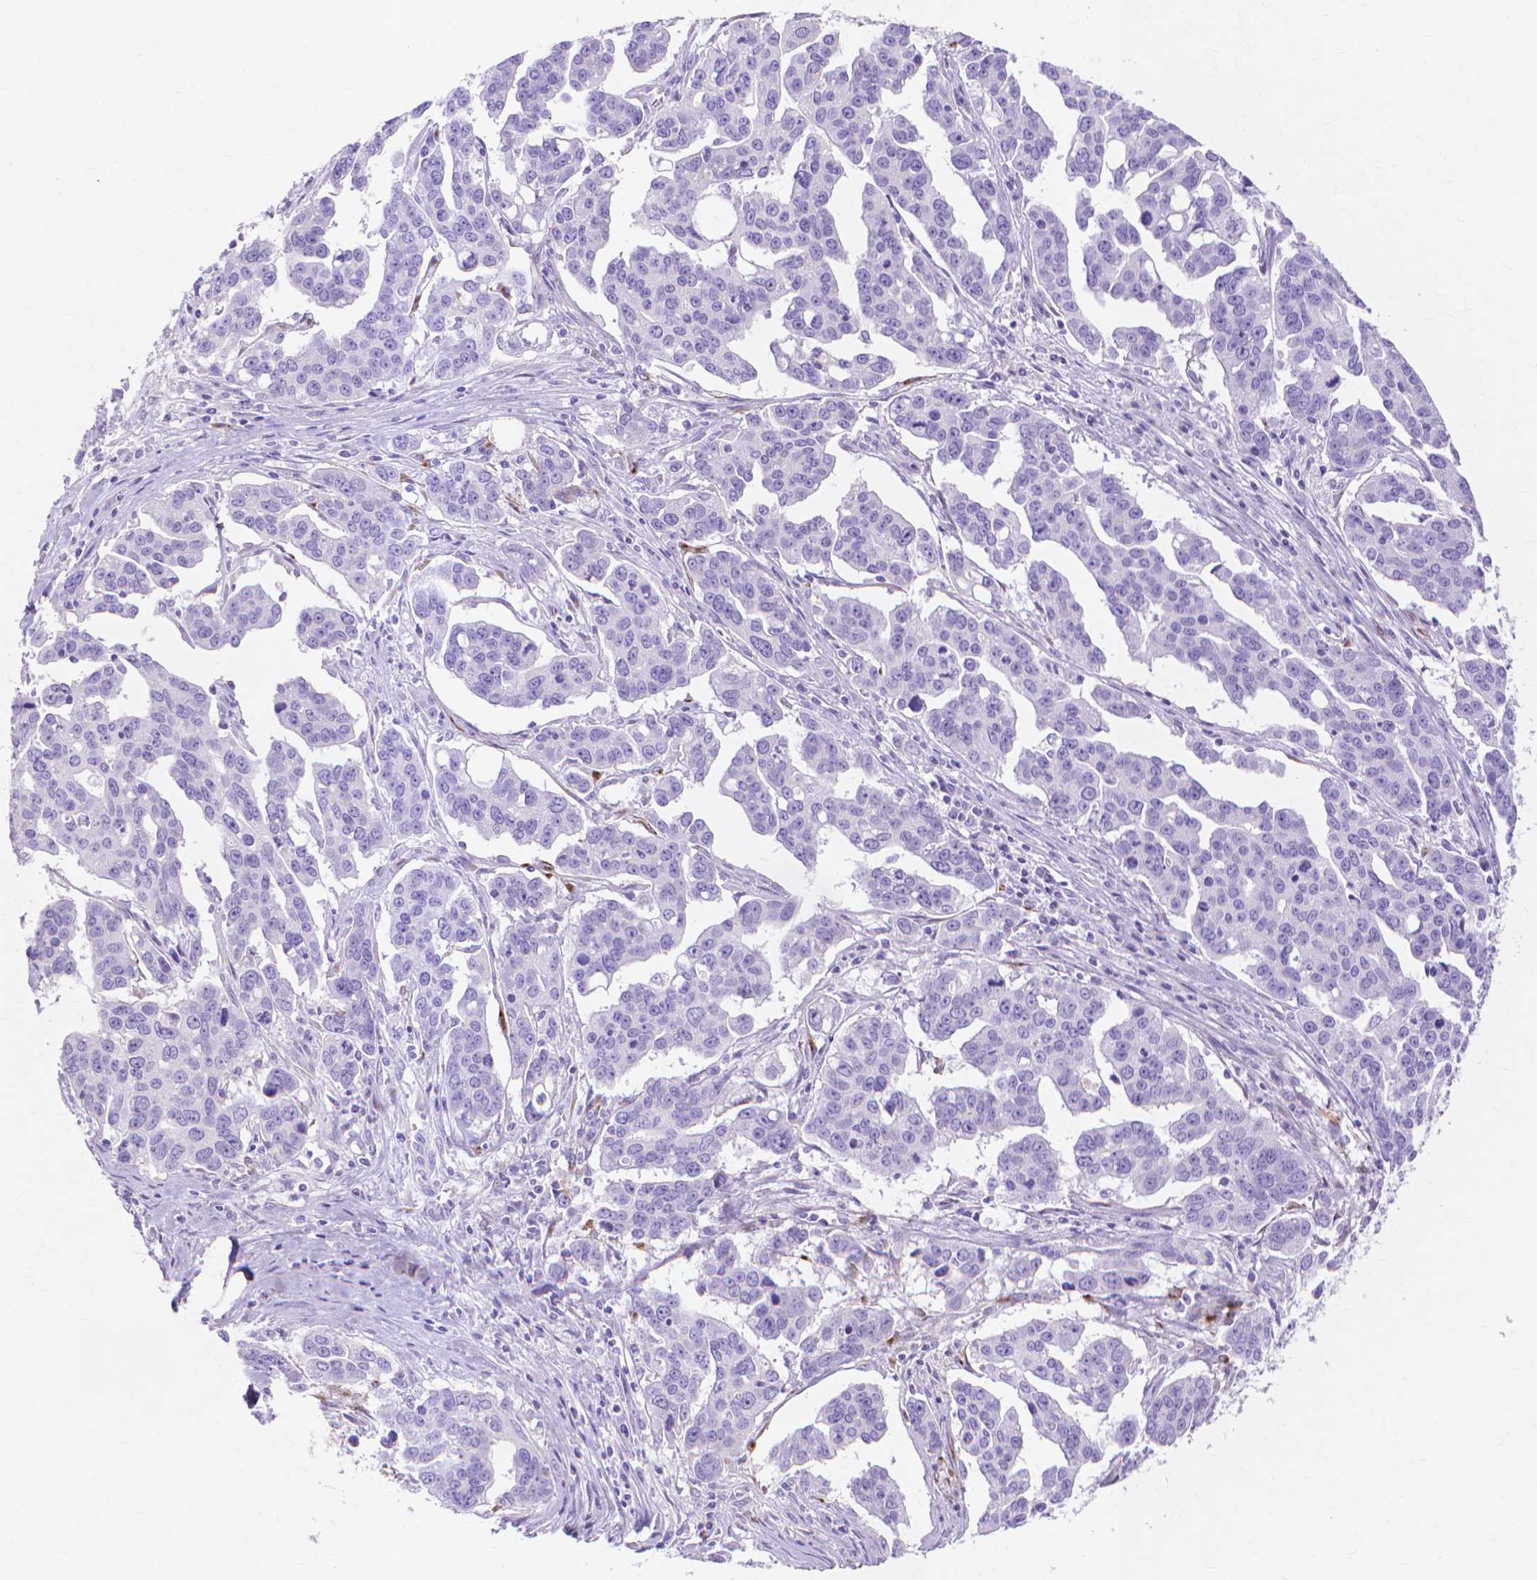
{"staining": {"intensity": "negative", "quantity": "none", "location": "none"}, "tissue": "ovarian cancer", "cell_type": "Tumor cells", "image_type": "cancer", "snomed": [{"axis": "morphology", "description": "Carcinoma, endometroid"}, {"axis": "topography", "description": "Ovary"}], "caption": "Protein analysis of ovarian endometroid carcinoma reveals no significant staining in tumor cells.", "gene": "MMP11", "patient": {"sex": "female", "age": 78}}